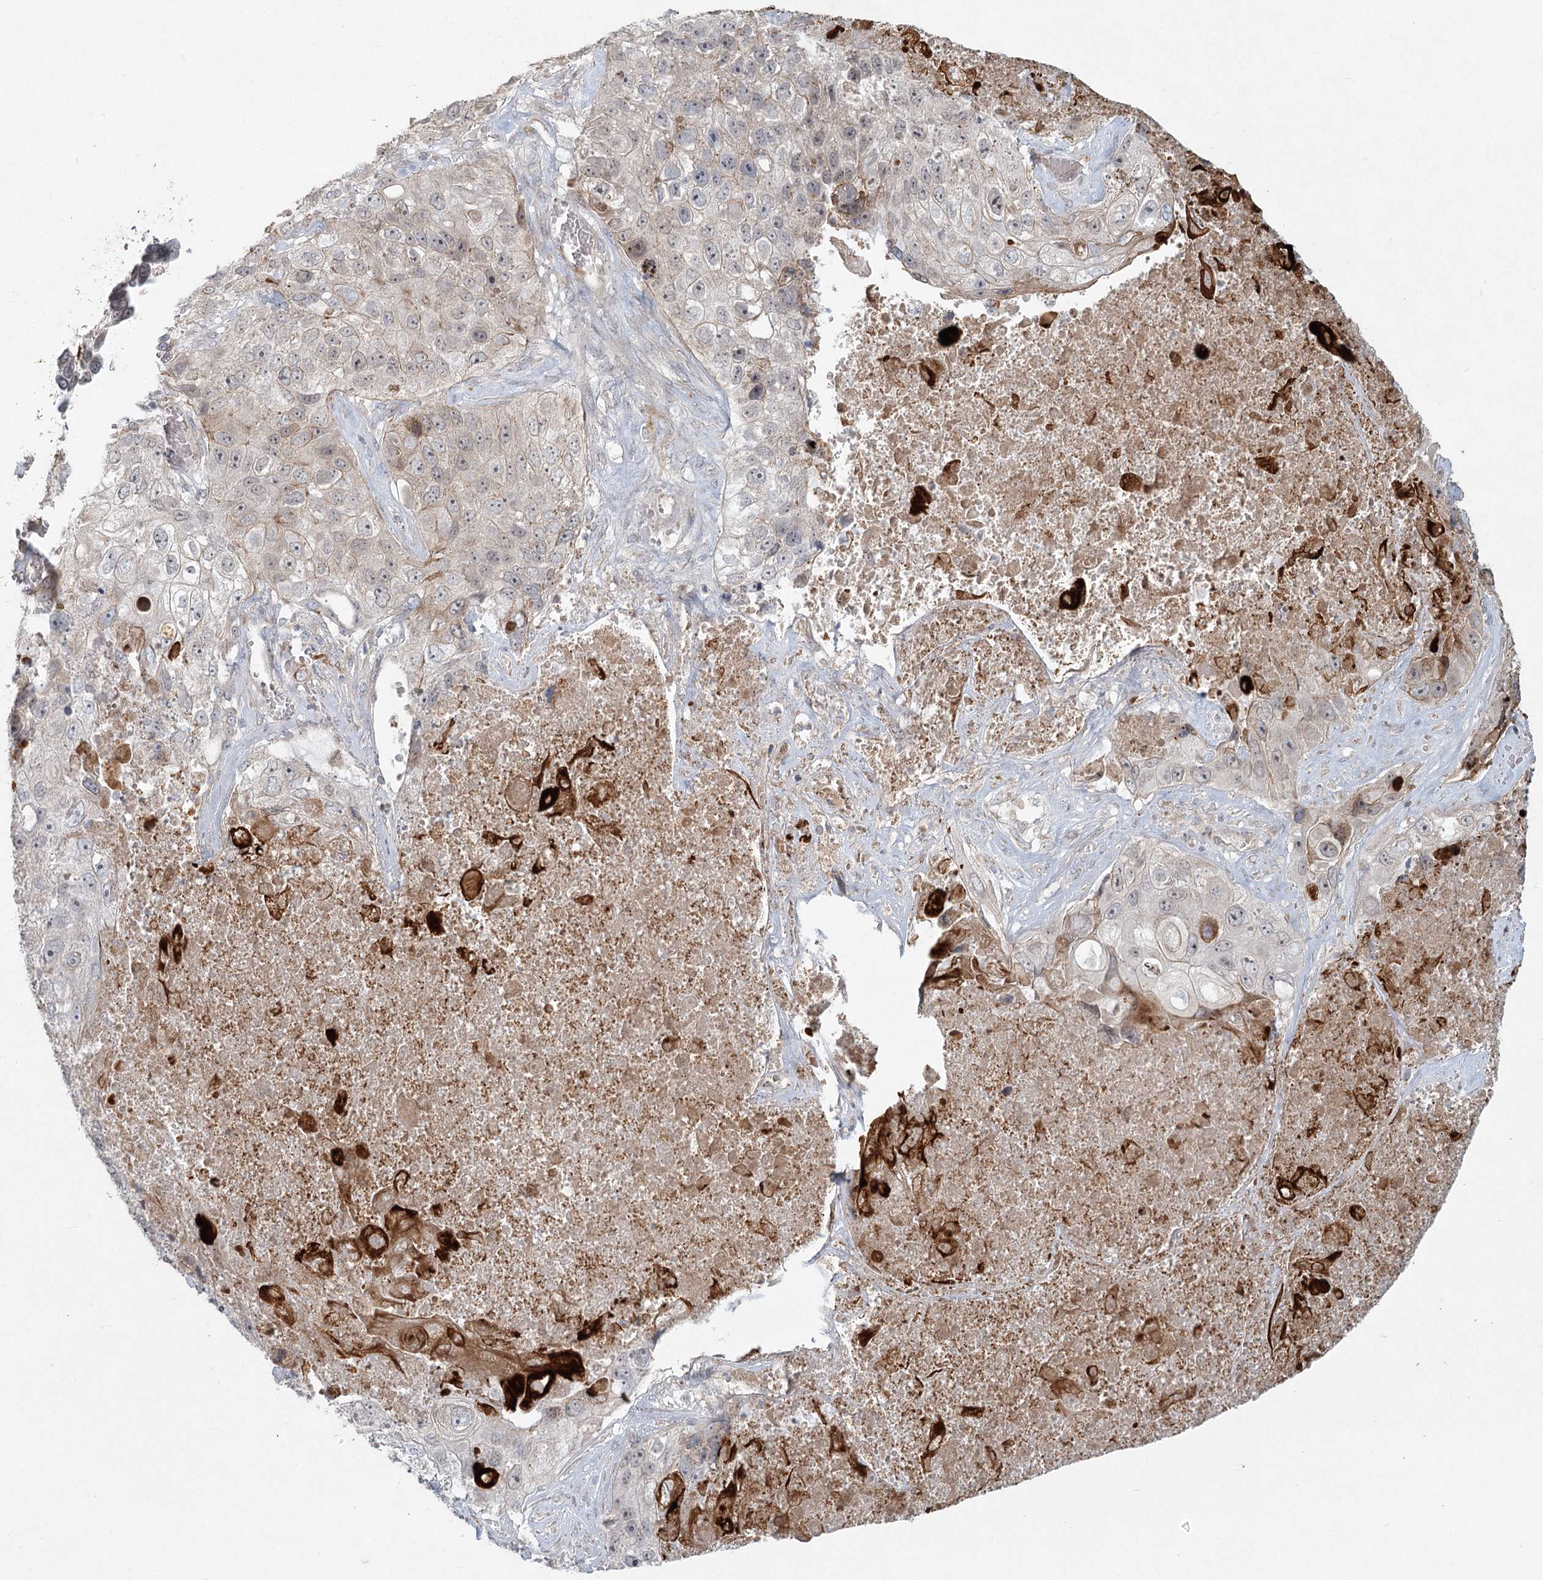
{"staining": {"intensity": "moderate", "quantity": "<25%", "location": "cytoplasmic/membranous"}, "tissue": "lung cancer", "cell_type": "Tumor cells", "image_type": "cancer", "snomed": [{"axis": "morphology", "description": "Squamous cell carcinoma, NOS"}, {"axis": "topography", "description": "Lung"}], "caption": "Immunohistochemical staining of lung cancer (squamous cell carcinoma) reveals low levels of moderate cytoplasmic/membranous positivity in approximately <25% of tumor cells.", "gene": "LRP2BP", "patient": {"sex": "male", "age": 61}}